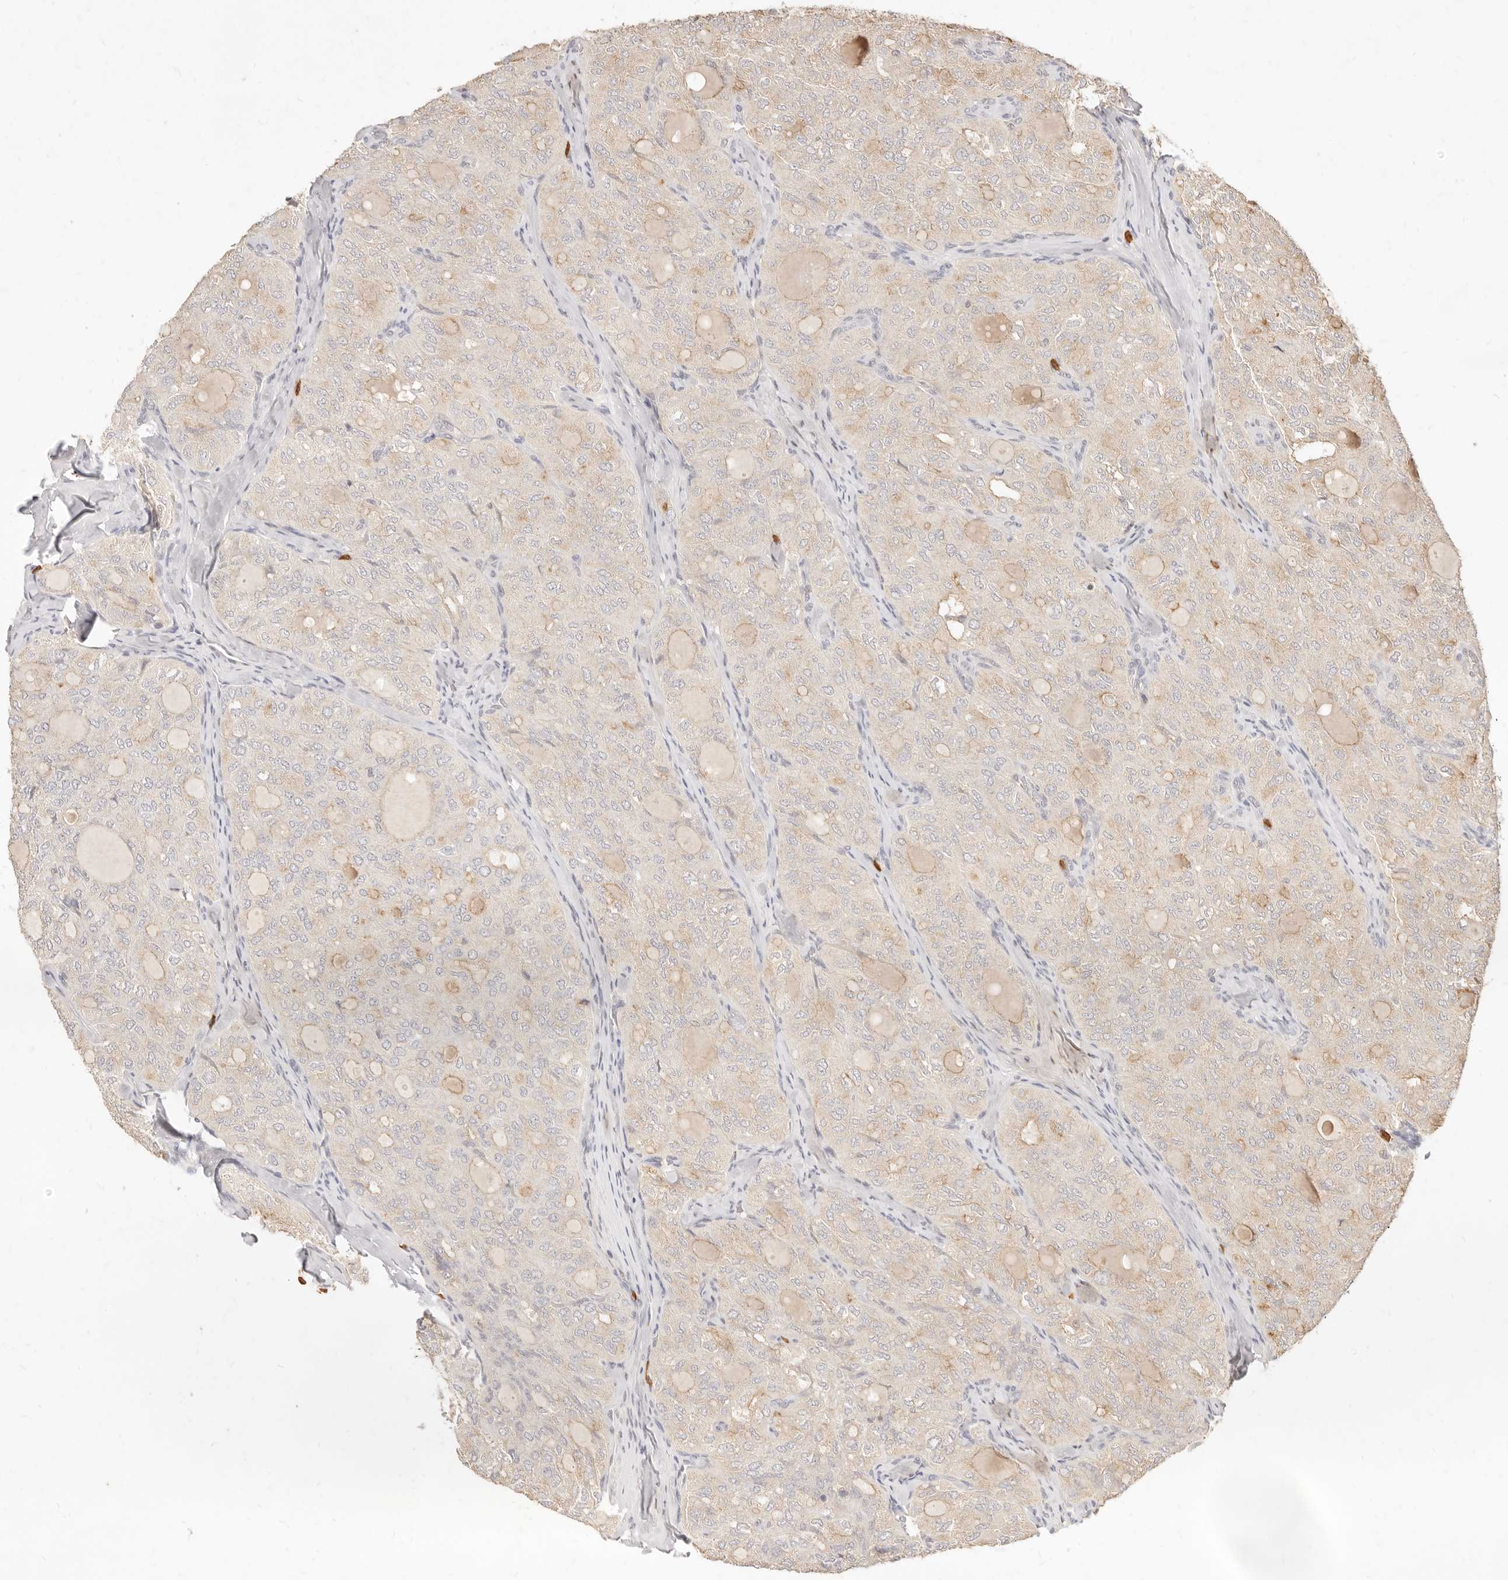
{"staining": {"intensity": "weak", "quantity": "<25%", "location": "cytoplasmic/membranous"}, "tissue": "thyroid cancer", "cell_type": "Tumor cells", "image_type": "cancer", "snomed": [{"axis": "morphology", "description": "Follicular adenoma carcinoma, NOS"}, {"axis": "topography", "description": "Thyroid gland"}], "caption": "High power microscopy photomicrograph of an immunohistochemistry (IHC) micrograph of thyroid follicular adenoma carcinoma, revealing no significant expression in tumor cells. Nuclei are stained in blue.", "gene": "TMTC2", "patient": {"sex": "male", "age": 75}}